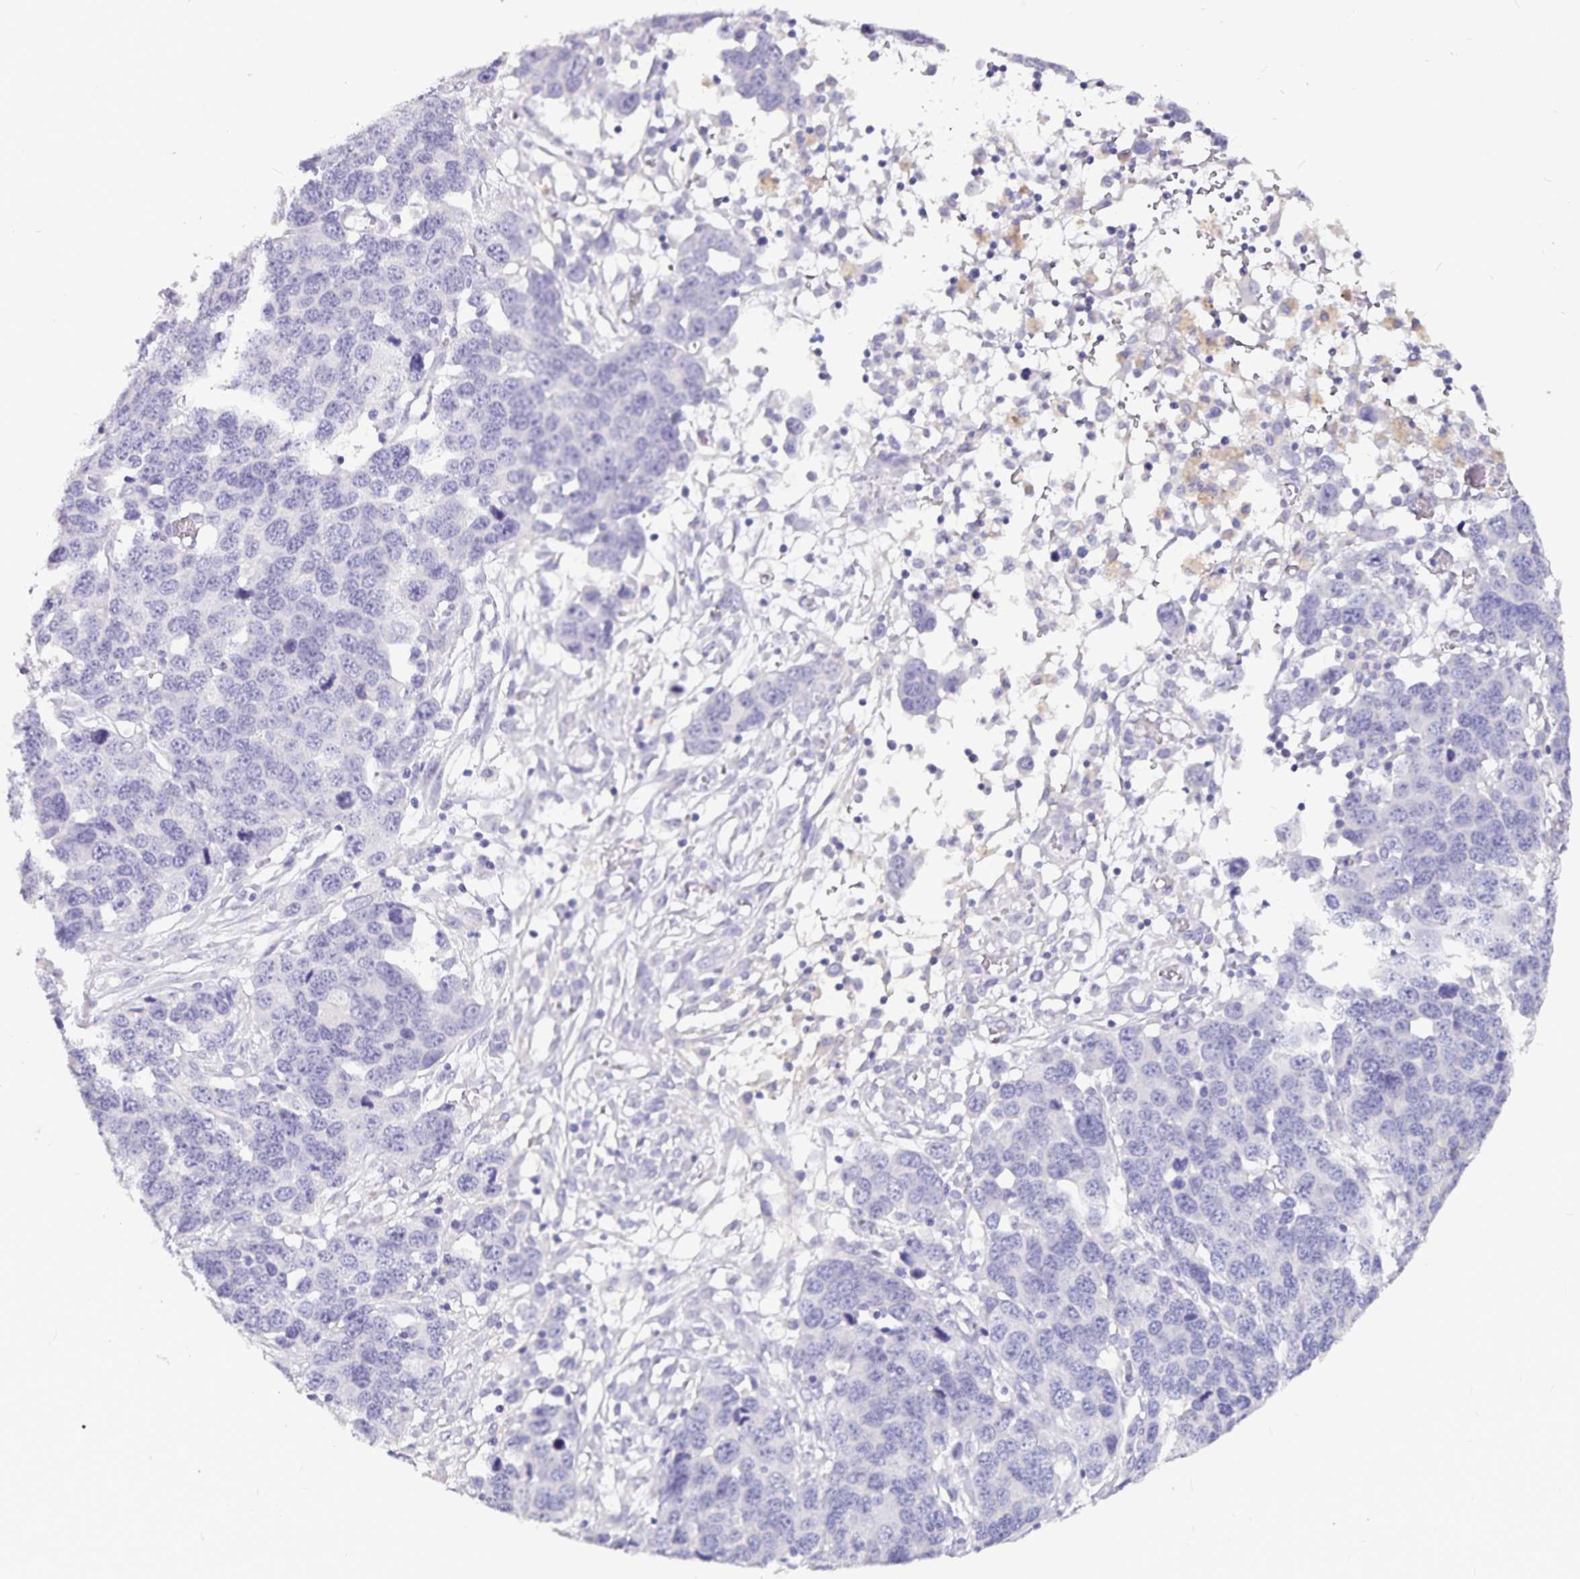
{"staining": {"intensity": "negative", "quantity": "none", "location": "none"}, "tissue": "ovarian cancer", "cell_type": "Tumor cells", "image_type": "cancer", "snomed": [{"axis": "morphology", "description": "Cystadenocarcinoma, serous, NOS"}, {"axis": "topography", "description": "Ovary"}], "caption": "Immunohistochemistry (IHC) histopathology image of human ovarian cancer (serous cystadenocarcinoma) stained for a protein (brown), which demonstrates no positivity in tumor cells. (Brightfield microscopy of DAB (3,3'-diaminobenzidine) immunohistochemistry (IHC) at high magnification).", "gene": "CA12", "patient": {"sex": "female", "age": 76}}